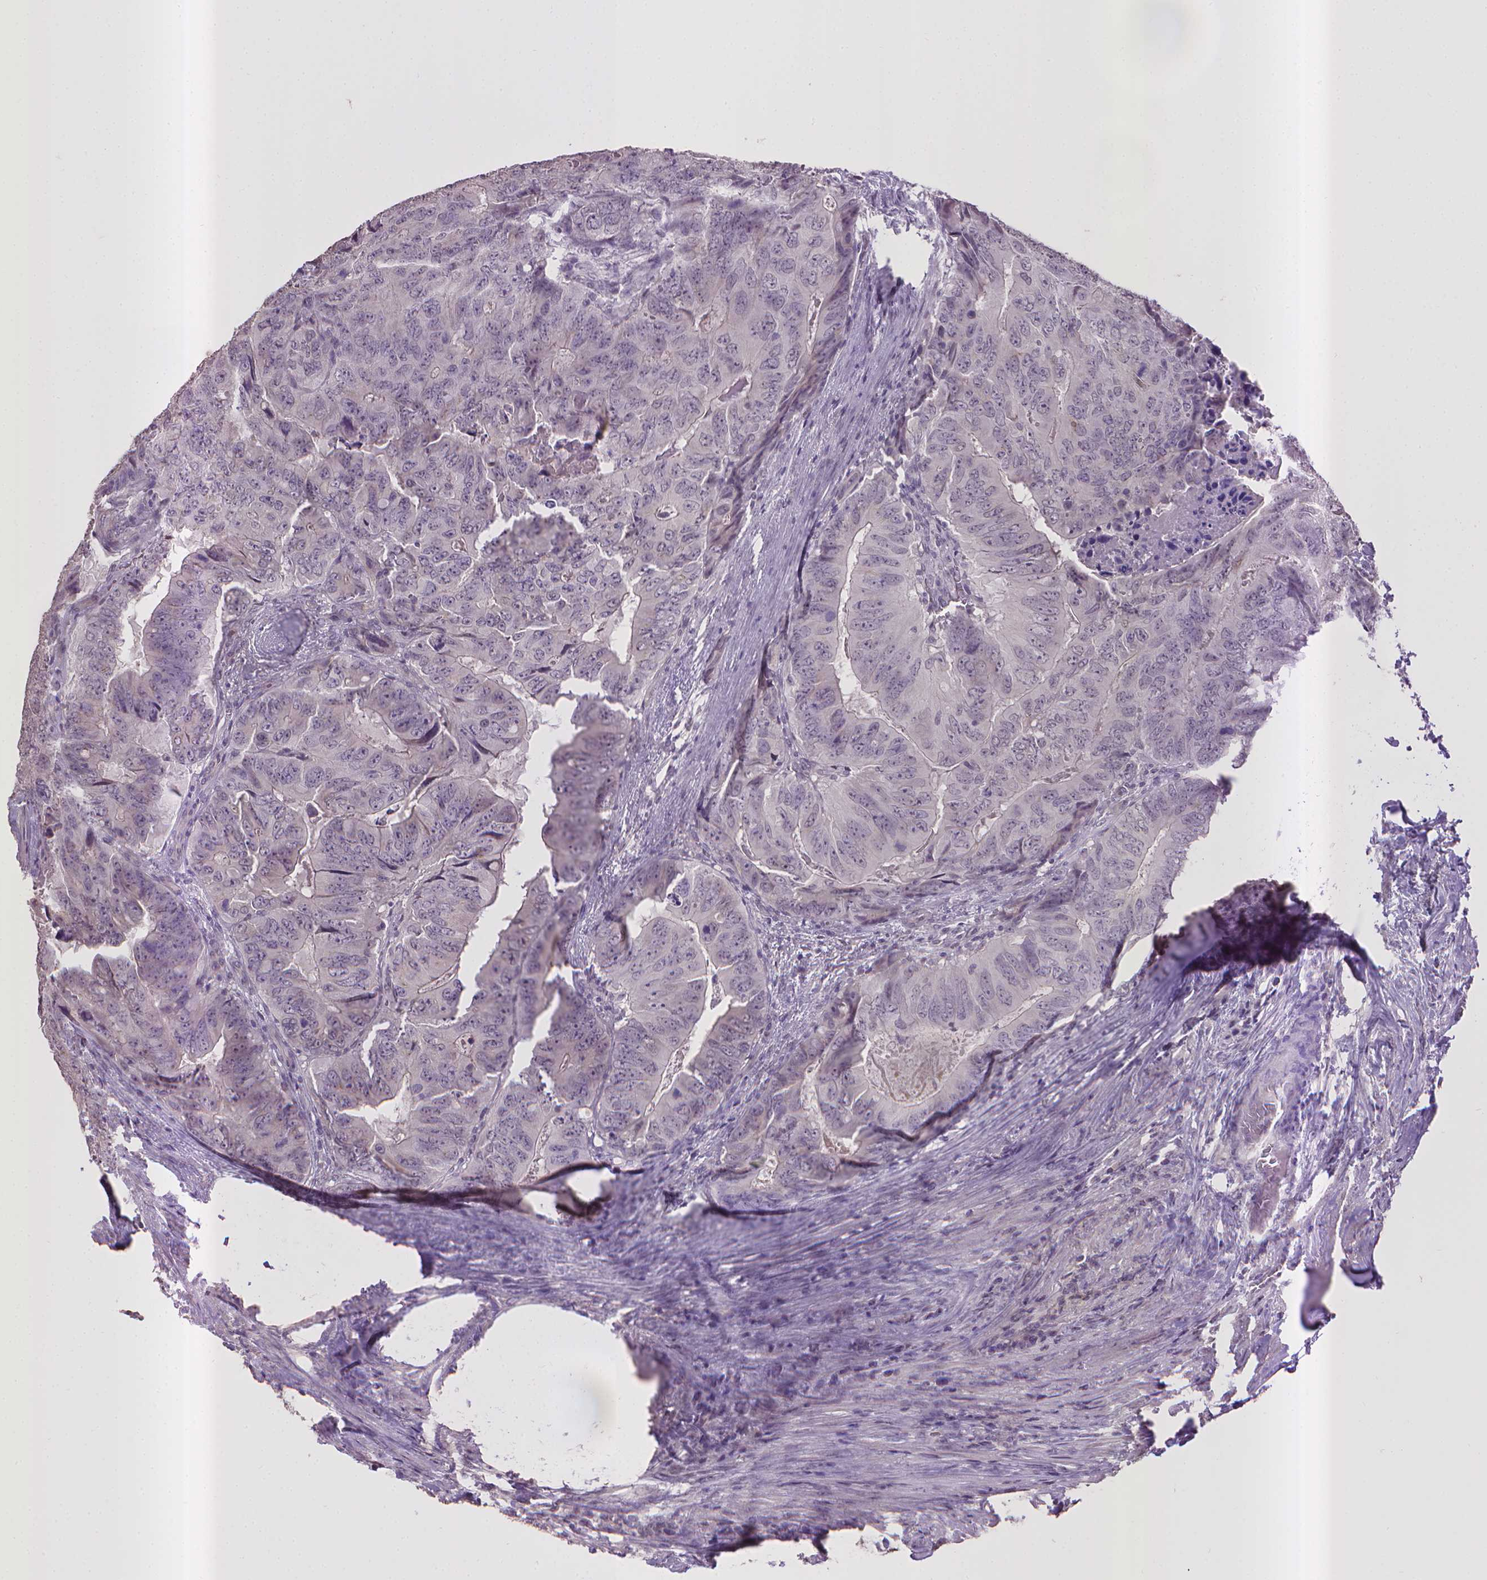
{"staining": {"intensity": "negative", "quantity": "none", "location": "none"}, "tissue": "colorectal cancer", "cell_type": "Tumor cells", "image_type": "cancer", "snomed": [{"axis": "morphology", "description": "Adenocarcinoma, NOS"}, {"axis": "topography", "description": "Colon"}], "caption": "The photomicrograph displays no significant staining in tumor cells of adenocarcinoma (colorectal).", "gene": "CPM", "patient": {"sex": "male", "age": 79}}